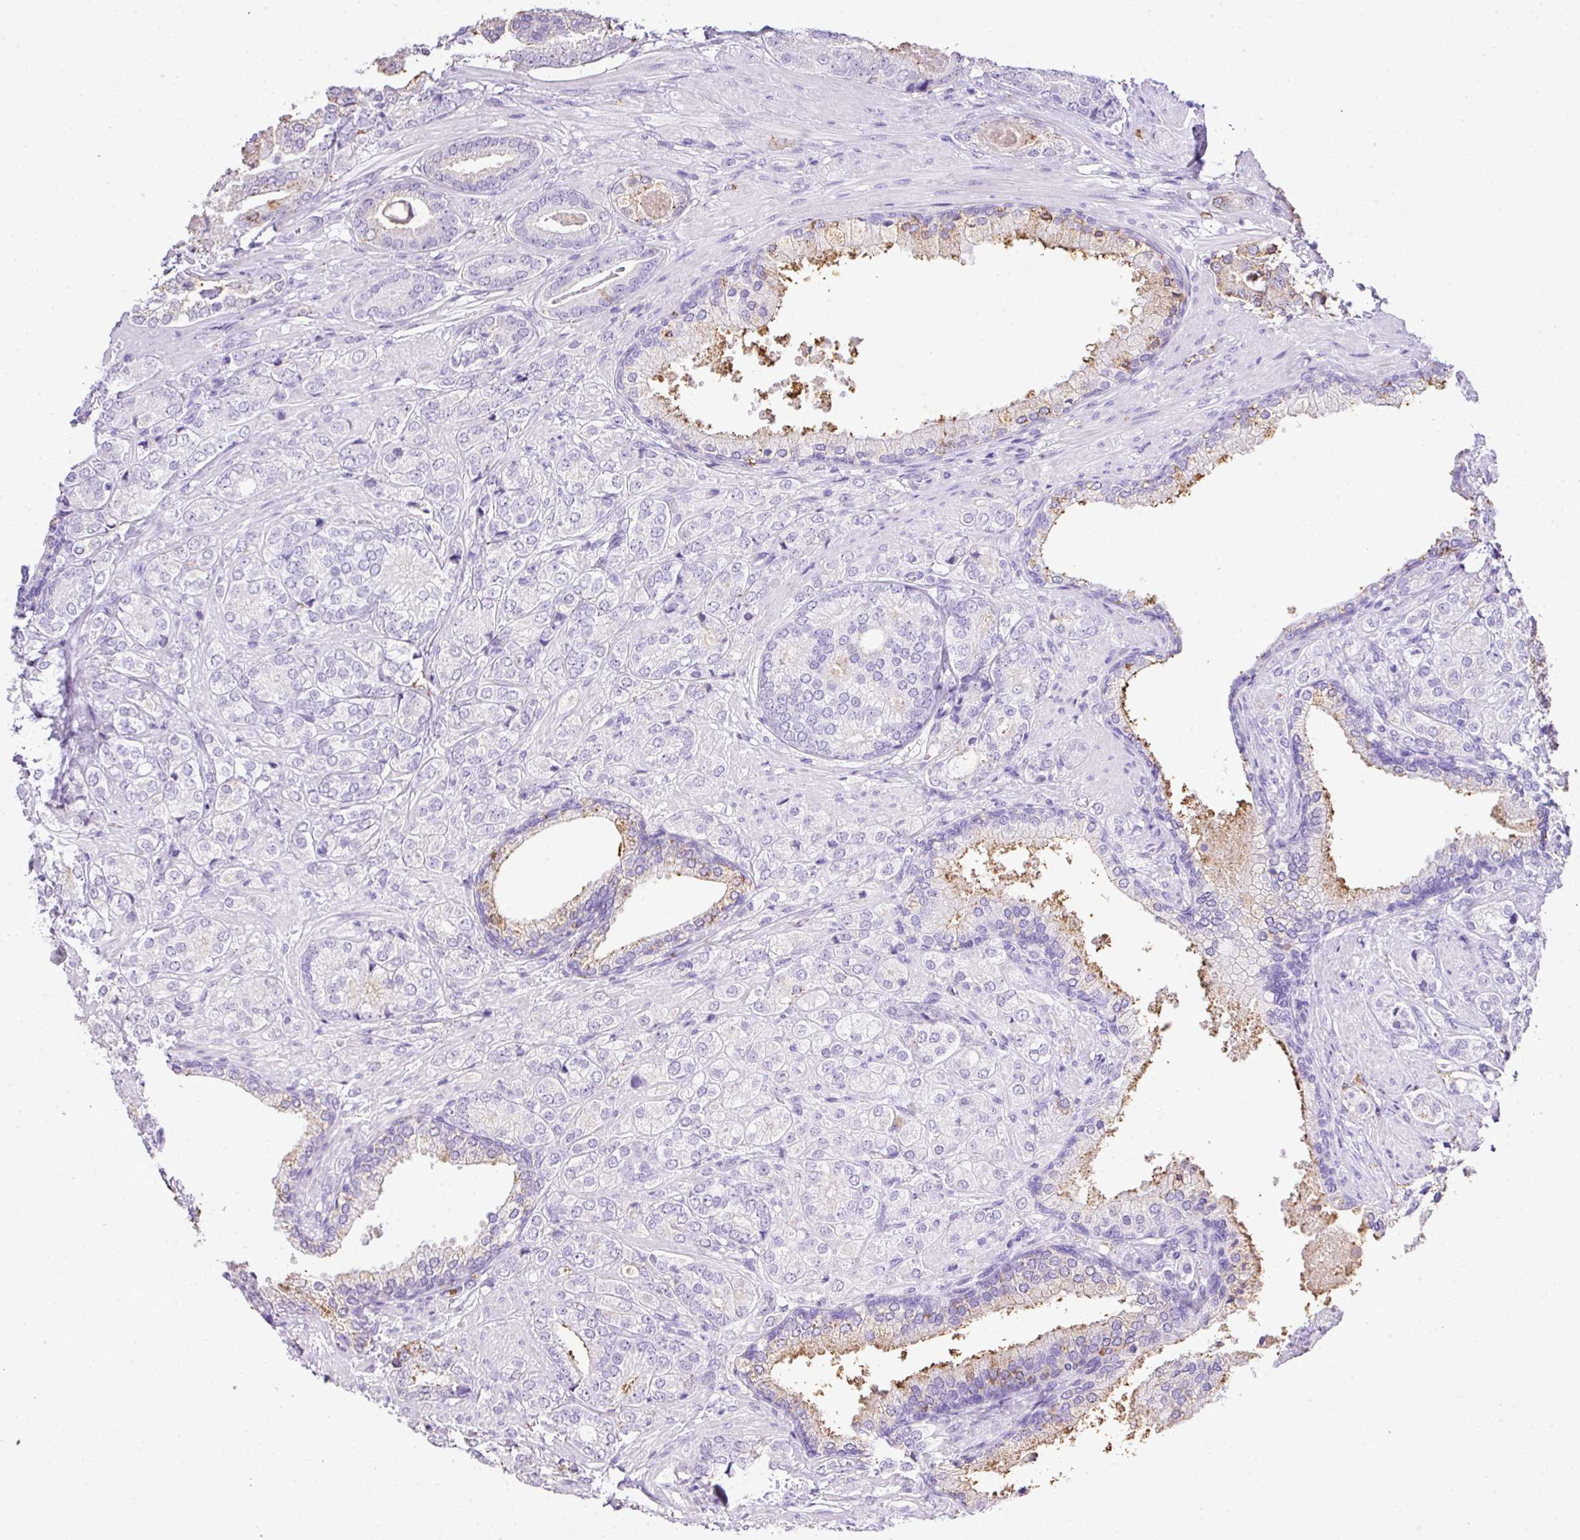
{"staining": {"intensity": "moderate", "quantity": "<25%", "location": "cytoplasmic/membranous"}, "tissue": "prostate cancer", "cell_type": "Tumor cells", "image_type": "cancer", "snomed": [{"axis": "morphology", "description": "Adenocarcinoma, High grade"}, {"axis": "topography", "description": "Prostate"}], "caption": "About <25% of tumor cells in human adenocarcinoma (high-grade) (prostate) exhibit moderate cytoplasmic/membranous protein expression as visualized by brown immunohistochemical staining.", "gene": "KCNJ11", "patient": {"sex": "male", "age": 60}}